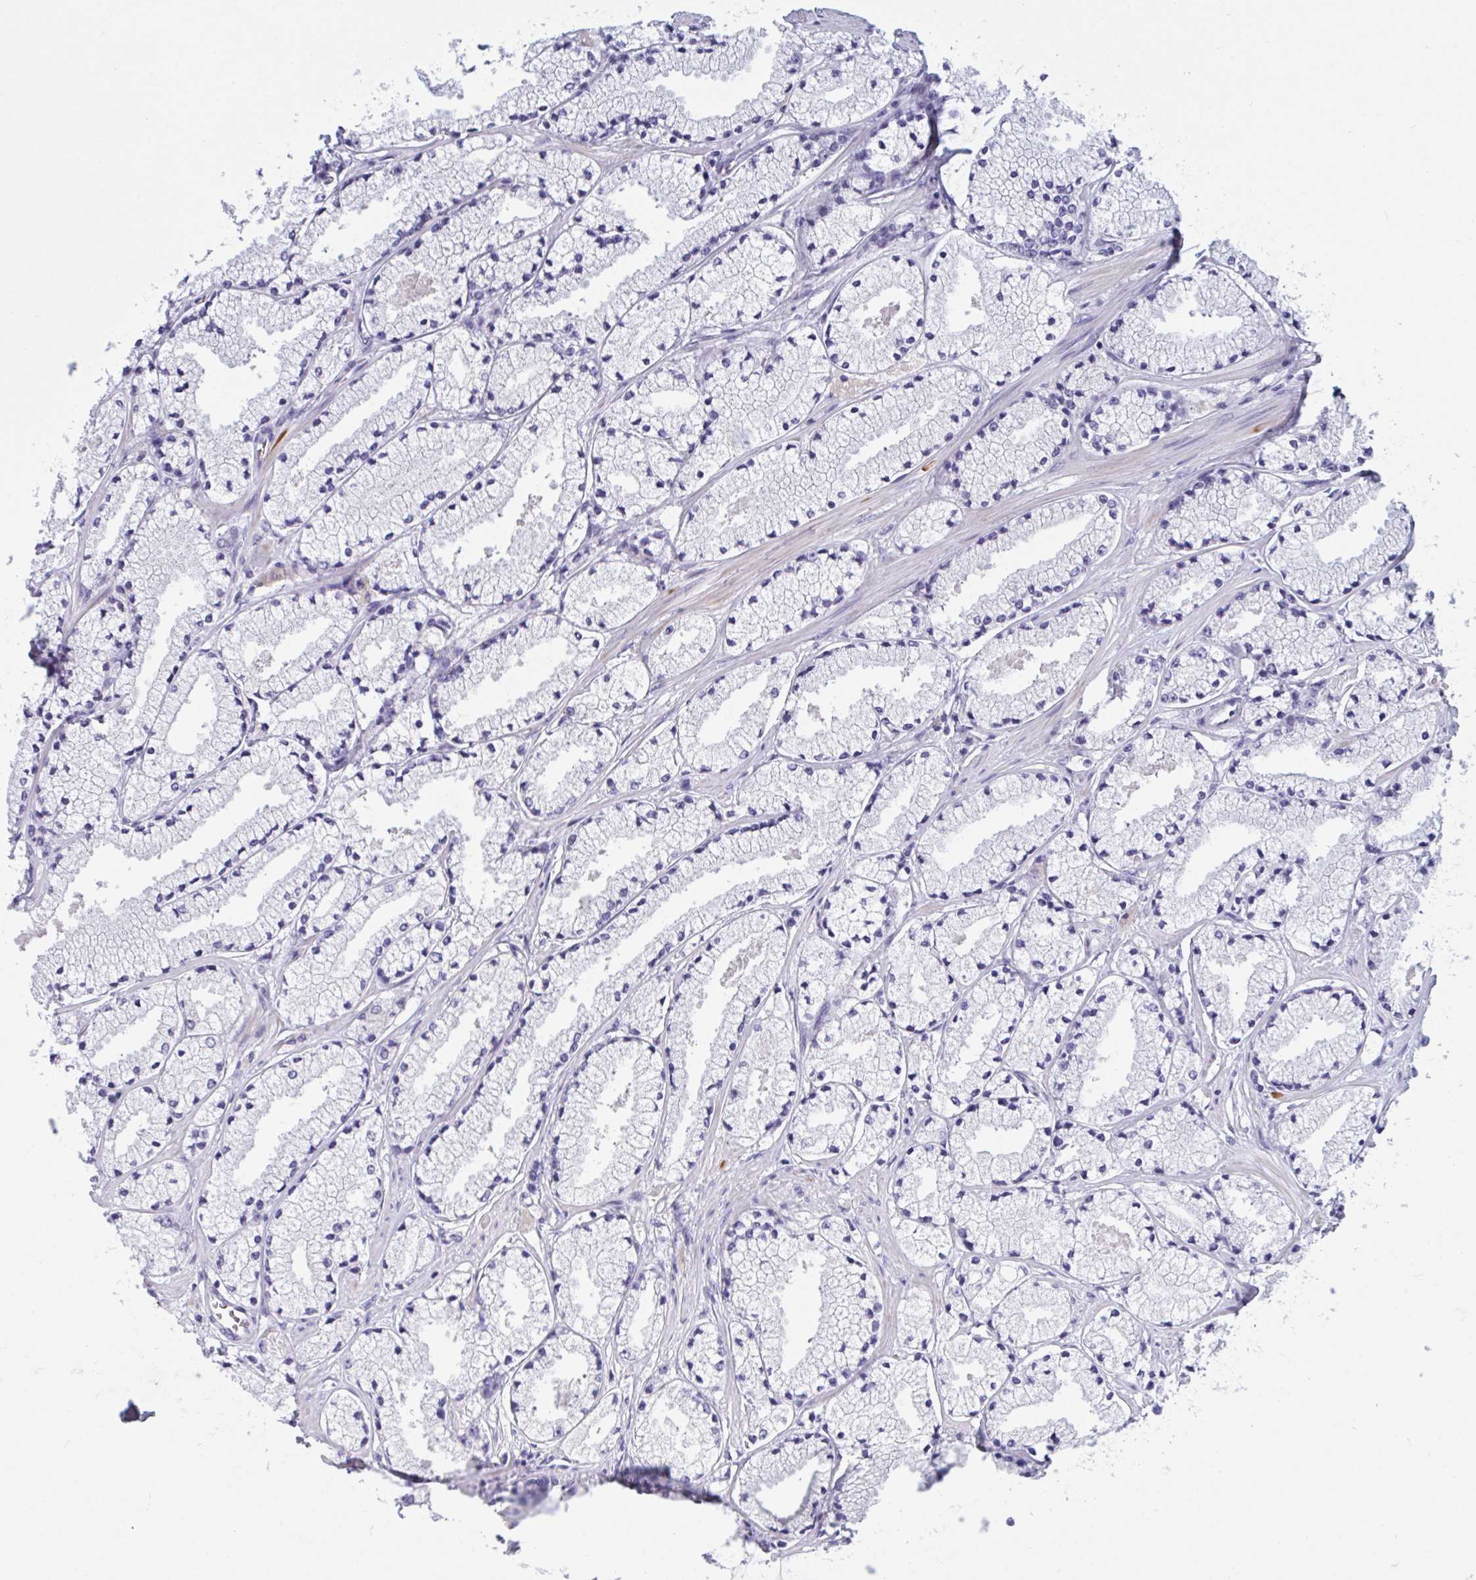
{"staining": {"intensity": "negative", "quantity": "none", "location": "none"}, "tissue": "prostate cancer", "cell_type": "Tumor cells", "image_type": "cancer", "snomed": [{"axis": "morphology", "description": "Adenocarcinoma, High grade"}, {"axis": "topography", "description": "Prostate"}], "caption": "Prostate cancer (adenocarcinoma (high-grade)) was stained to show a protein in brown. There is no significant expression in tumor cells.", "gene": "OXLD1", "patient": {"sex": "male", "age": 63}}